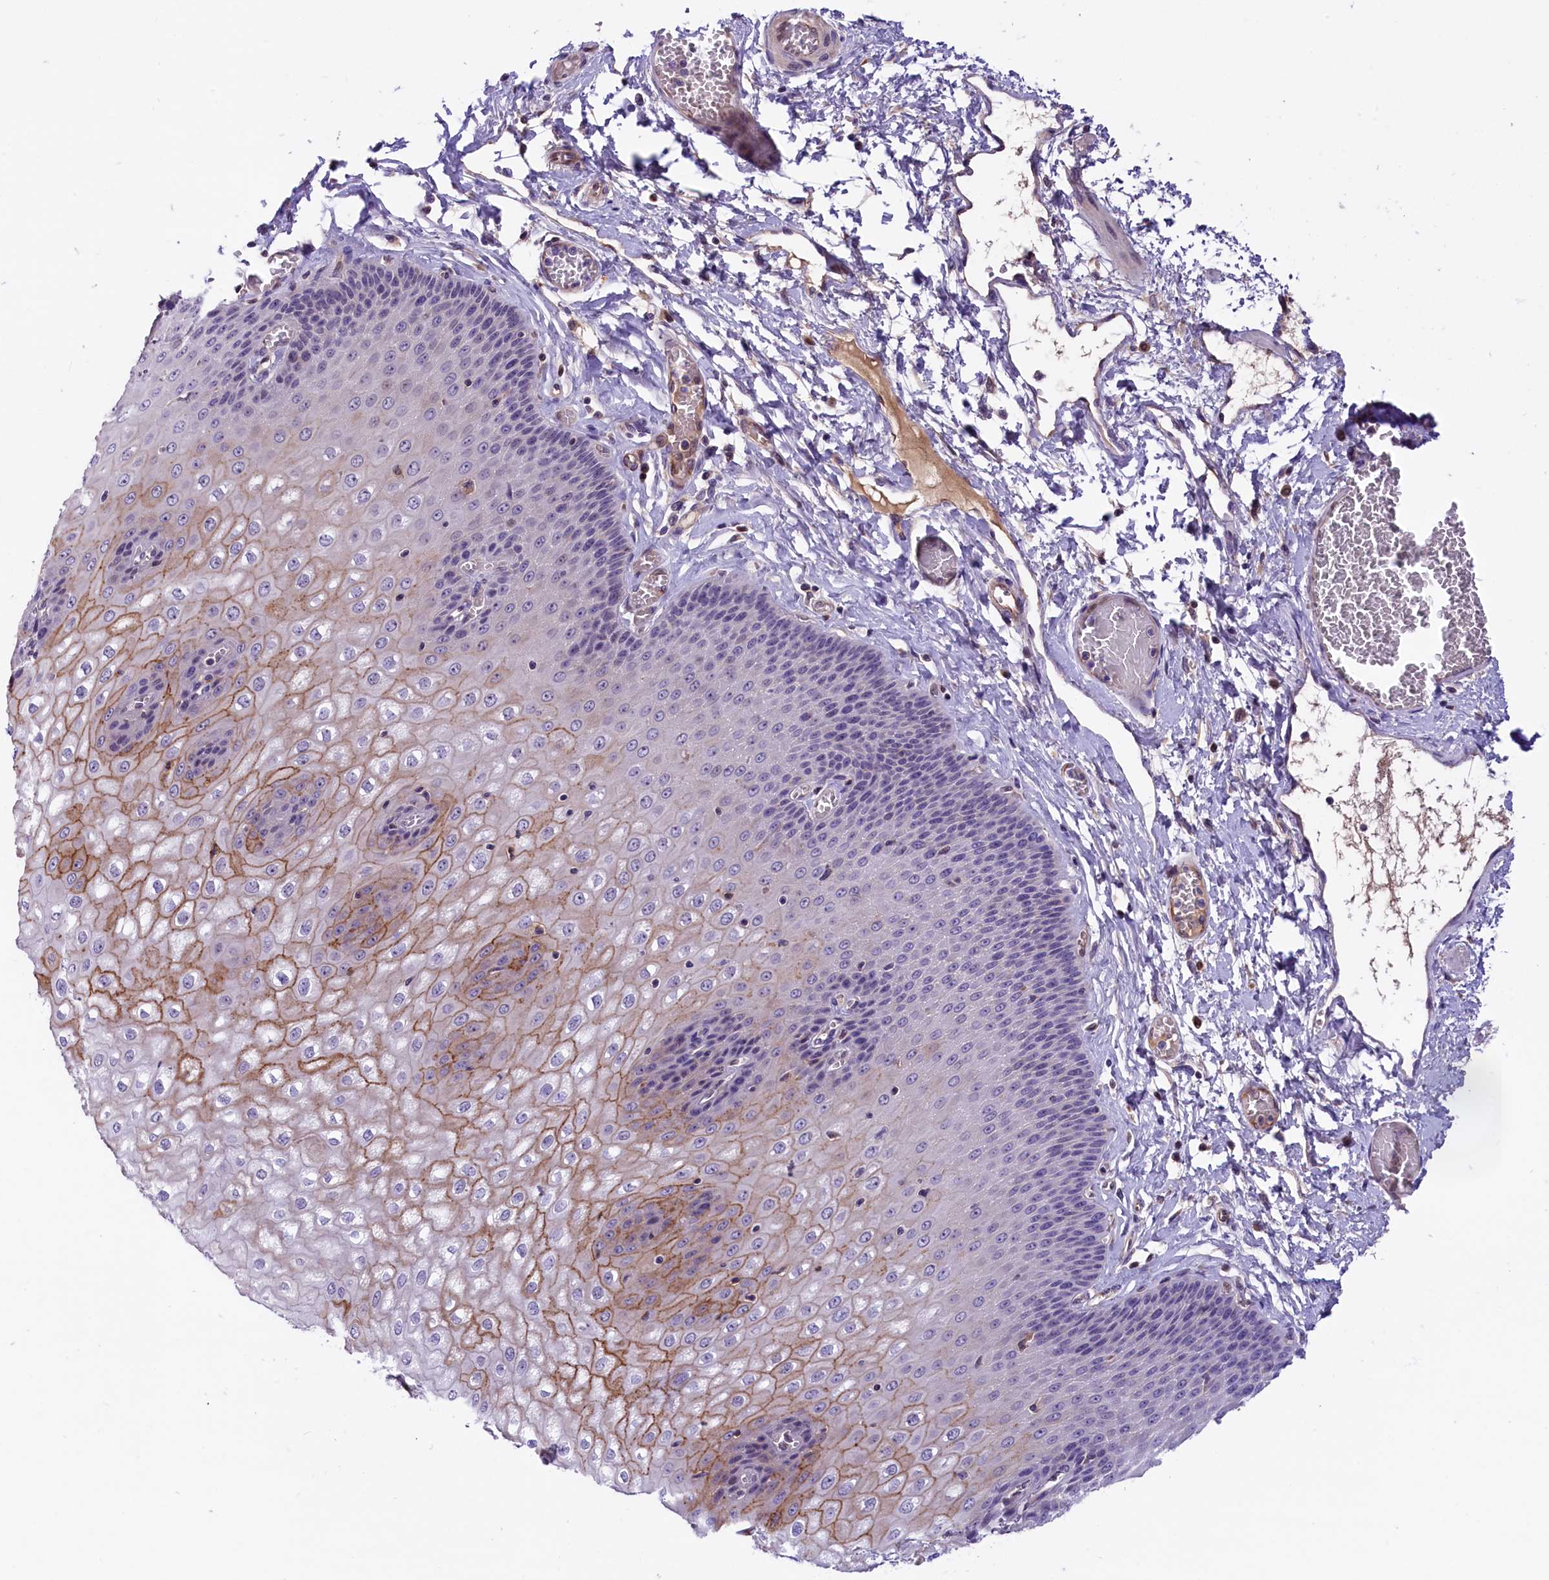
{"staining": {"intensity": "moderate", "quantity": "<25%", "location": "cytoplasmic/membranous"}, "tissue": "esophagus", "cell_type": "Squamous epithelial cells", "image_type": "normal", "snomed": [{"axis": "morphology", "description": "Normal tissue, NOS"}, {"axis": "topography", "description": "Esophagus"}], "caption": "Protein expression analysis of normal esophagus demonstrates moderate cytoplasmic/membranous staining in approximately <25% of squamous epithelial cells. Nuclei are stained in blue.", "gene": "CCDC32", "patient": {"sex": "male", "age": 60}}